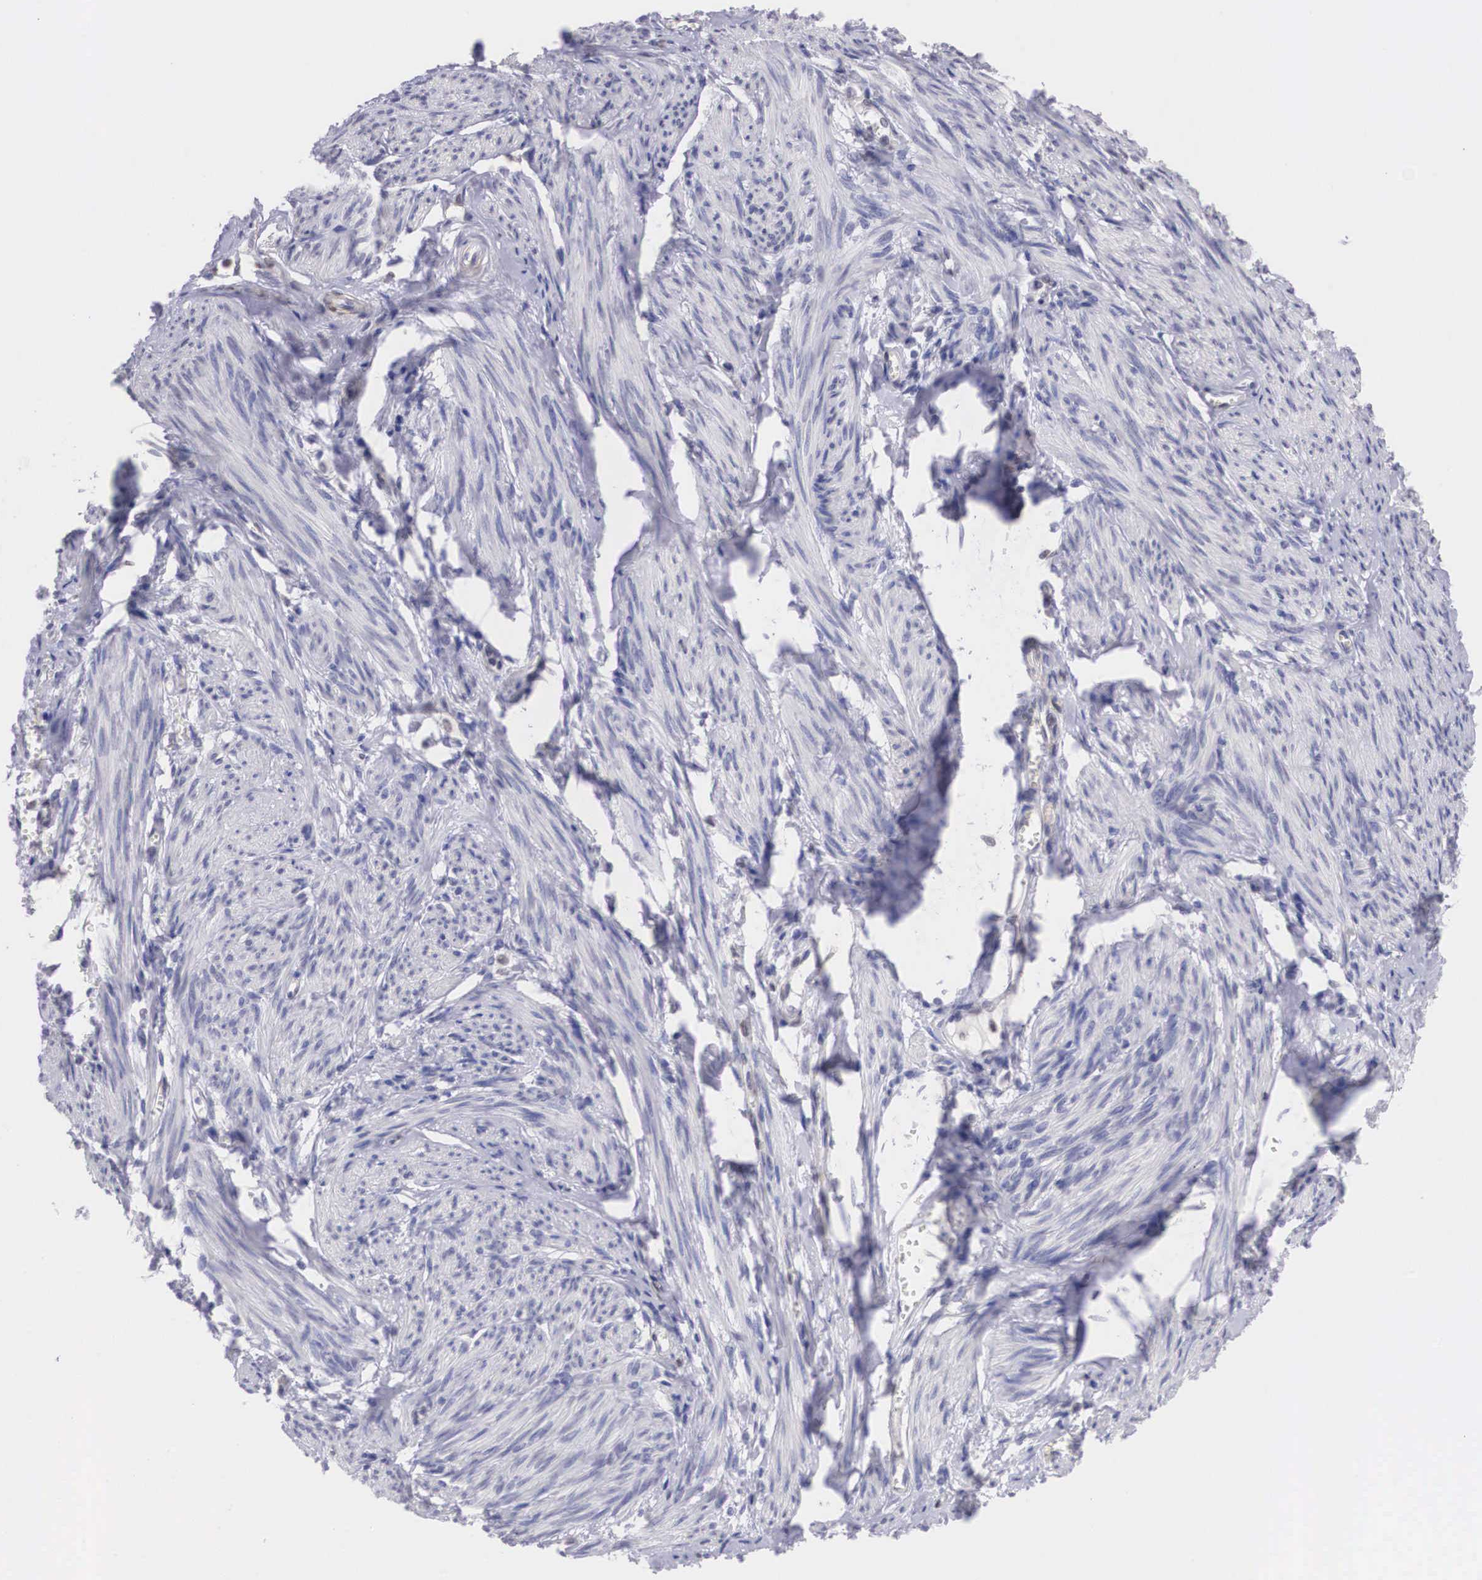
{"staining": {"intensity": "negative", "quantity": "none", "location": "none"}, "tissue": "endometrial cancer", "cell_type": "Tumor cells", "image_type": "cancer", "snomed": [{"axis": "morphology", "description": "Adenocarcinoma, NOS"}, {"axis": "topography", "description": "Endometrium"}], "caption": "High magnification brightfield microscopy of endometrial adenocarcinoma stained with DAB (3,3'-diaminobenzidine) (brown) and counterstained with hematoxylin (blue): tumor cells show no significant expression.", "gene": "ETV6", "patient": {"sex": "female", "age": 76}}